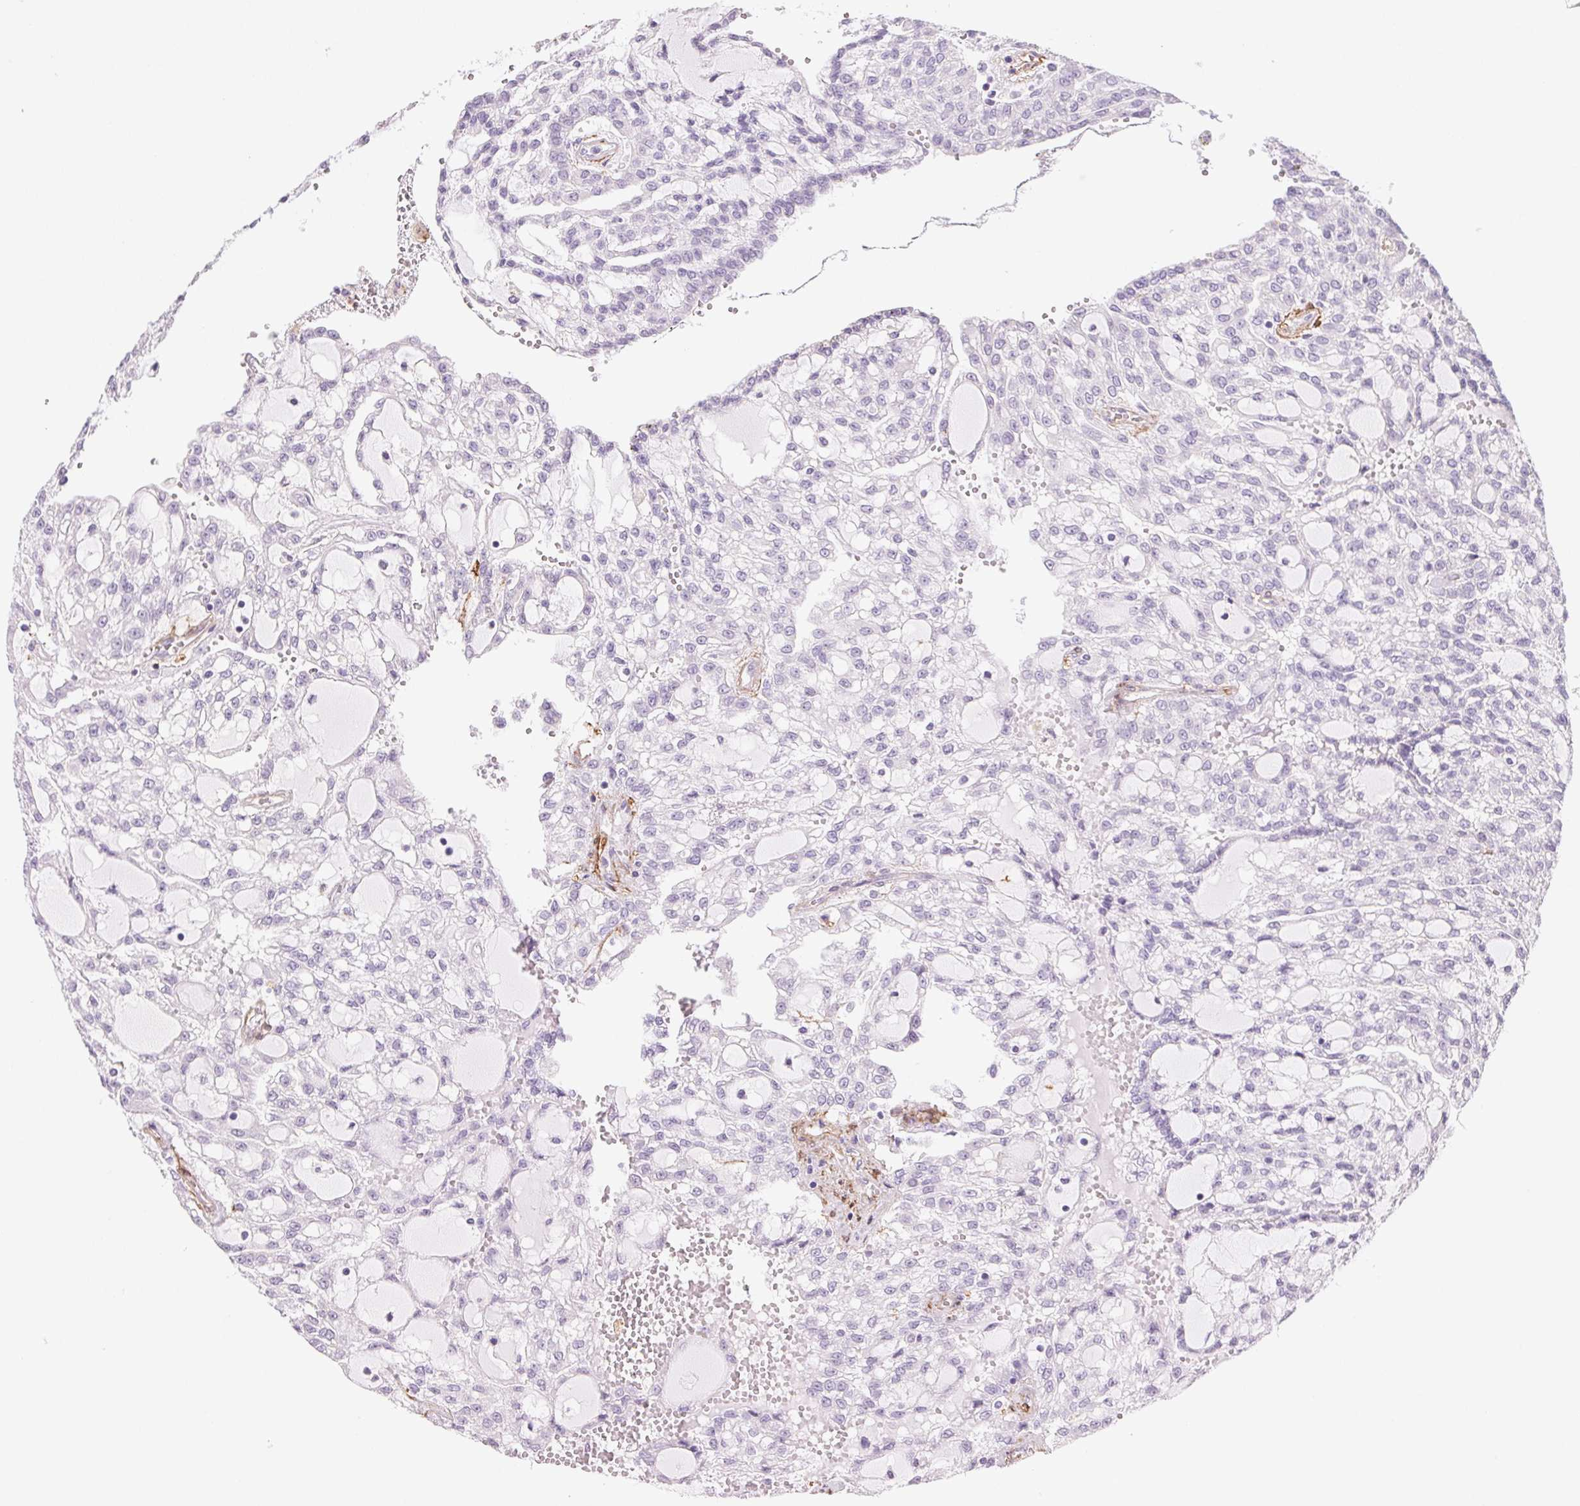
{"staining": {"intensity": "negative", "quantity": "none", "location": "none"}, "tissue": "renal cancer", "cell_type": "Tumor cells", "image_type": "cancer", "snomed": [{"axis": "morphology", "description": "Adenocarcinoma, NOS"}, {"axis": "topography", "description": "Kidney"}], "caption": "Immunohistochemistry of human renal adenocarcinoma shows no expression in tumor cells. The staining was performed using DAB (3,3'-diaminobenzidine) to visualize the protein expression in brown, while the nuclei were stained in blue with hematoxylin (Magnification: 20x).", "gene": "GPX8", "patient": {"sex": "male", "age": 63}}